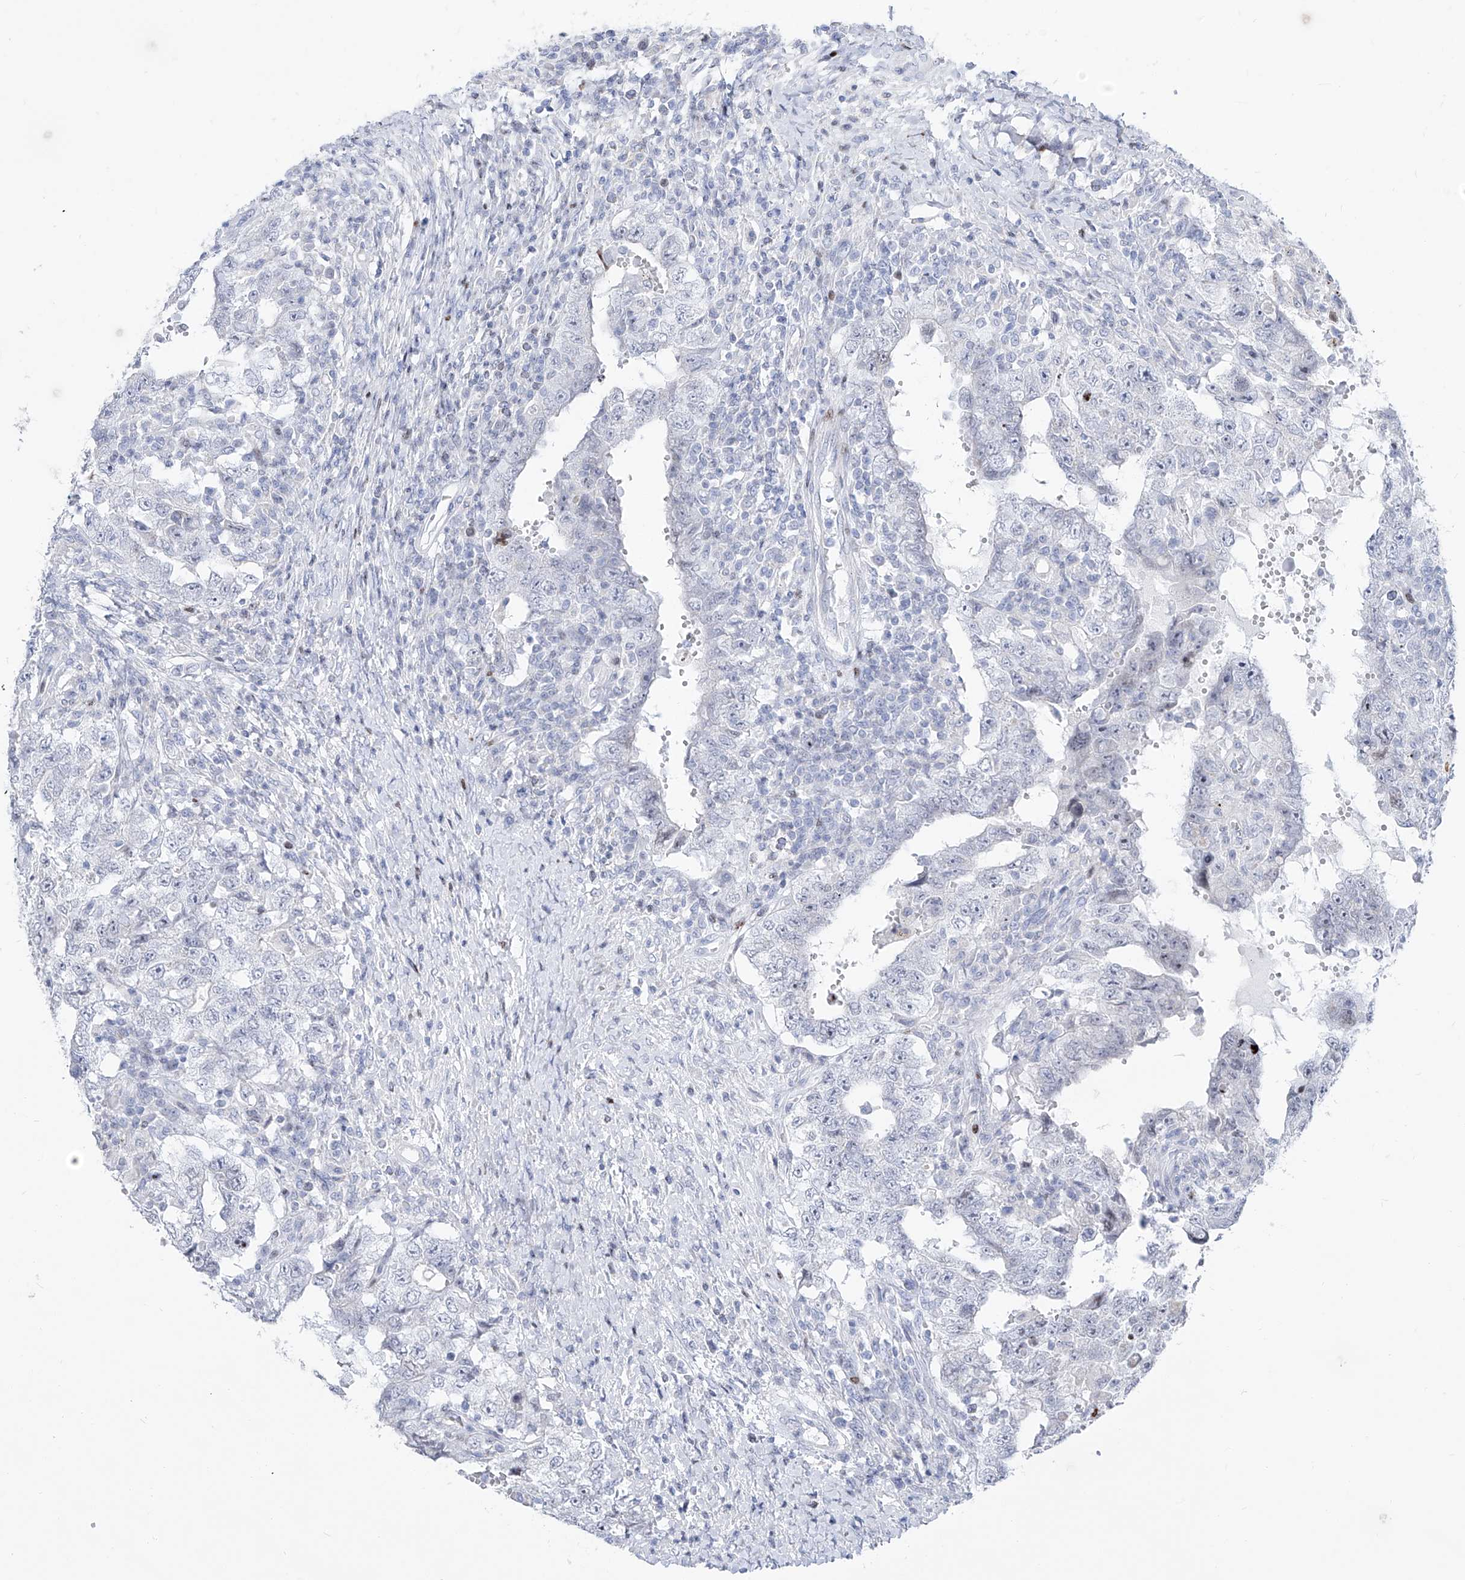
{"staining": {"intensity": "negative", "quantity": "none", "location": "none"}, "tissue": "testis cancer", "cell_type": "Tumor cells", "image_type": "cancer", "snomed": [{"axis": "morphology", "description": "Carcinoma, Embryonal, NOS"}, {"axis": "topography", "description": "Testis"}], "caption": "IHC of human testis cancer (embryonal carcinoma) displays no staining in tumor cells.", "gene": "FRS3", "patient": {"sex": "male", "age": 26}}